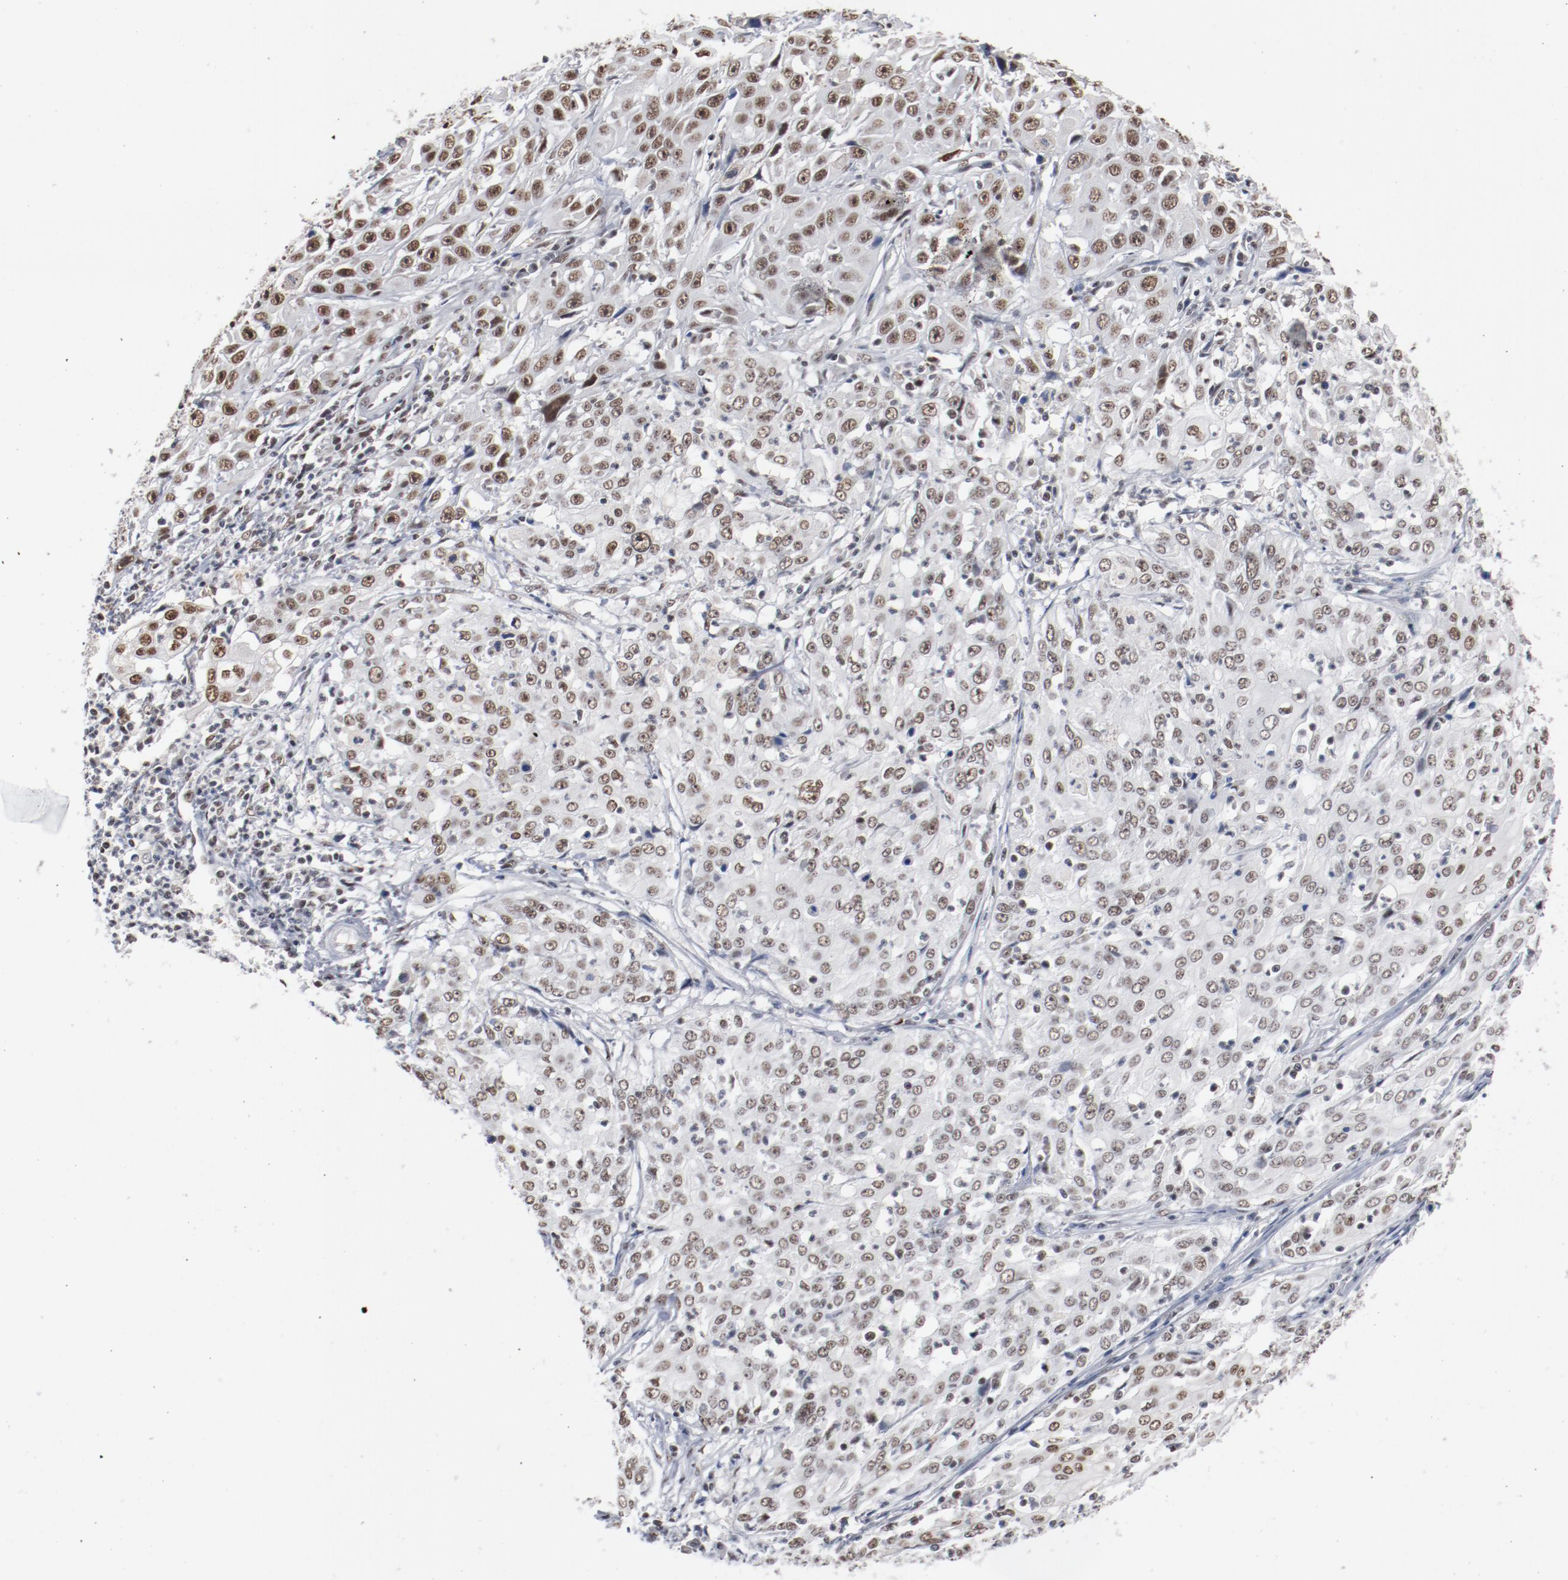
{"staining": {"intensity": "moderate", "quantity": ">75%", "location": "nuclear"}, "tissue": "cervical cancer", "cell_type": "Tumor cells", "image_type": "cancer", "snomed": [{"axis": "morphology", "description": "Squamous cell carcinoma, NOS"}, {"axis": "topography", "description": "Cervix"}], "caption": "This micrograph demonstrates immunohistochemistry (IHC) staining of human squamous cell carcinoma (cervical), with medium moderate nuclear expression in approximately >75% of tumor cells.", "gene": "BUB3", "patient": {"sex": "female", "age": 39}}